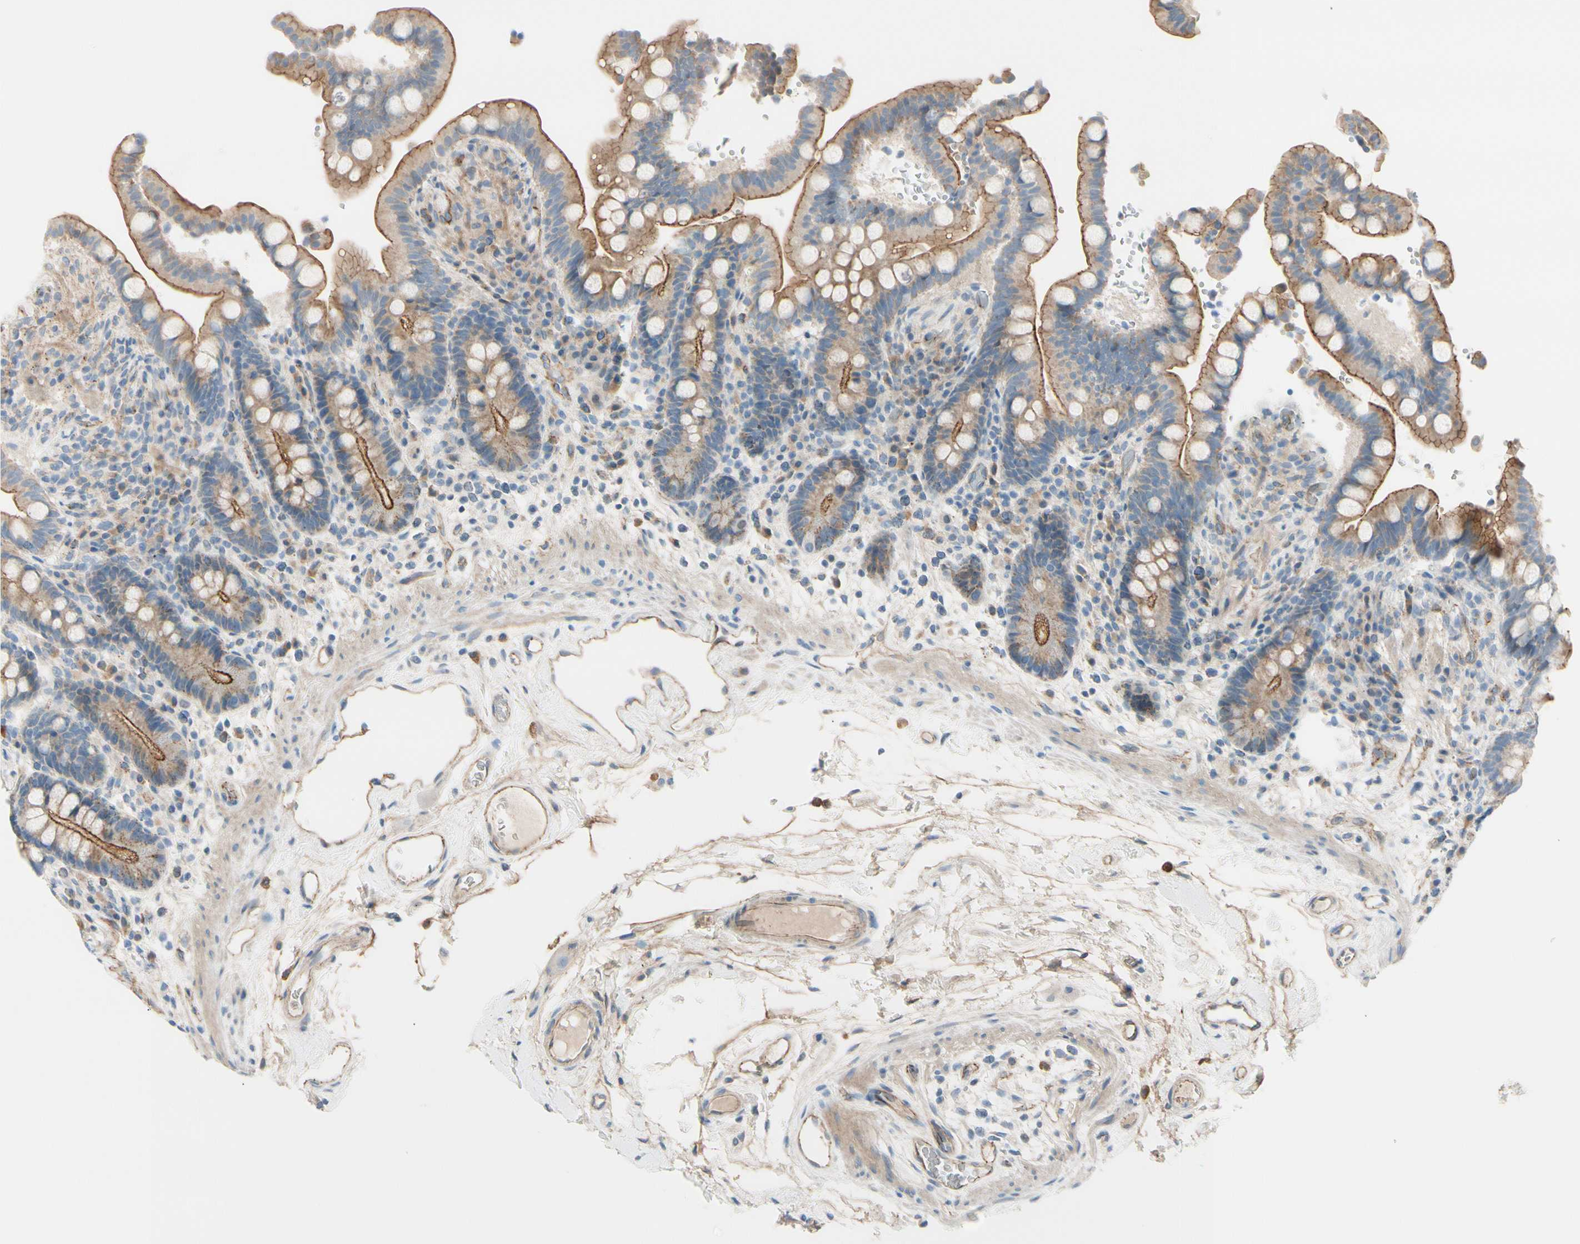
{"staining": {"intensity": "moderate", "quantity": ">75%", "location": "cytoplasmic/membranous"}, "tissue": "colon", "cell_type": "Endothelial cells", "image_type": "normal", "snomed": [{"axis": "morphology", "description": "Normal tissue, NOS"}, {"axis": "topography", "description": "Colon"}], "caption": "A medium amount of moderate cytoplasmic/membranous staining is appreciated in approximately >75% of endothelial cells in benign colon.", "gene": "TJP1", "patient": {"sex": "male", "age": 73}}